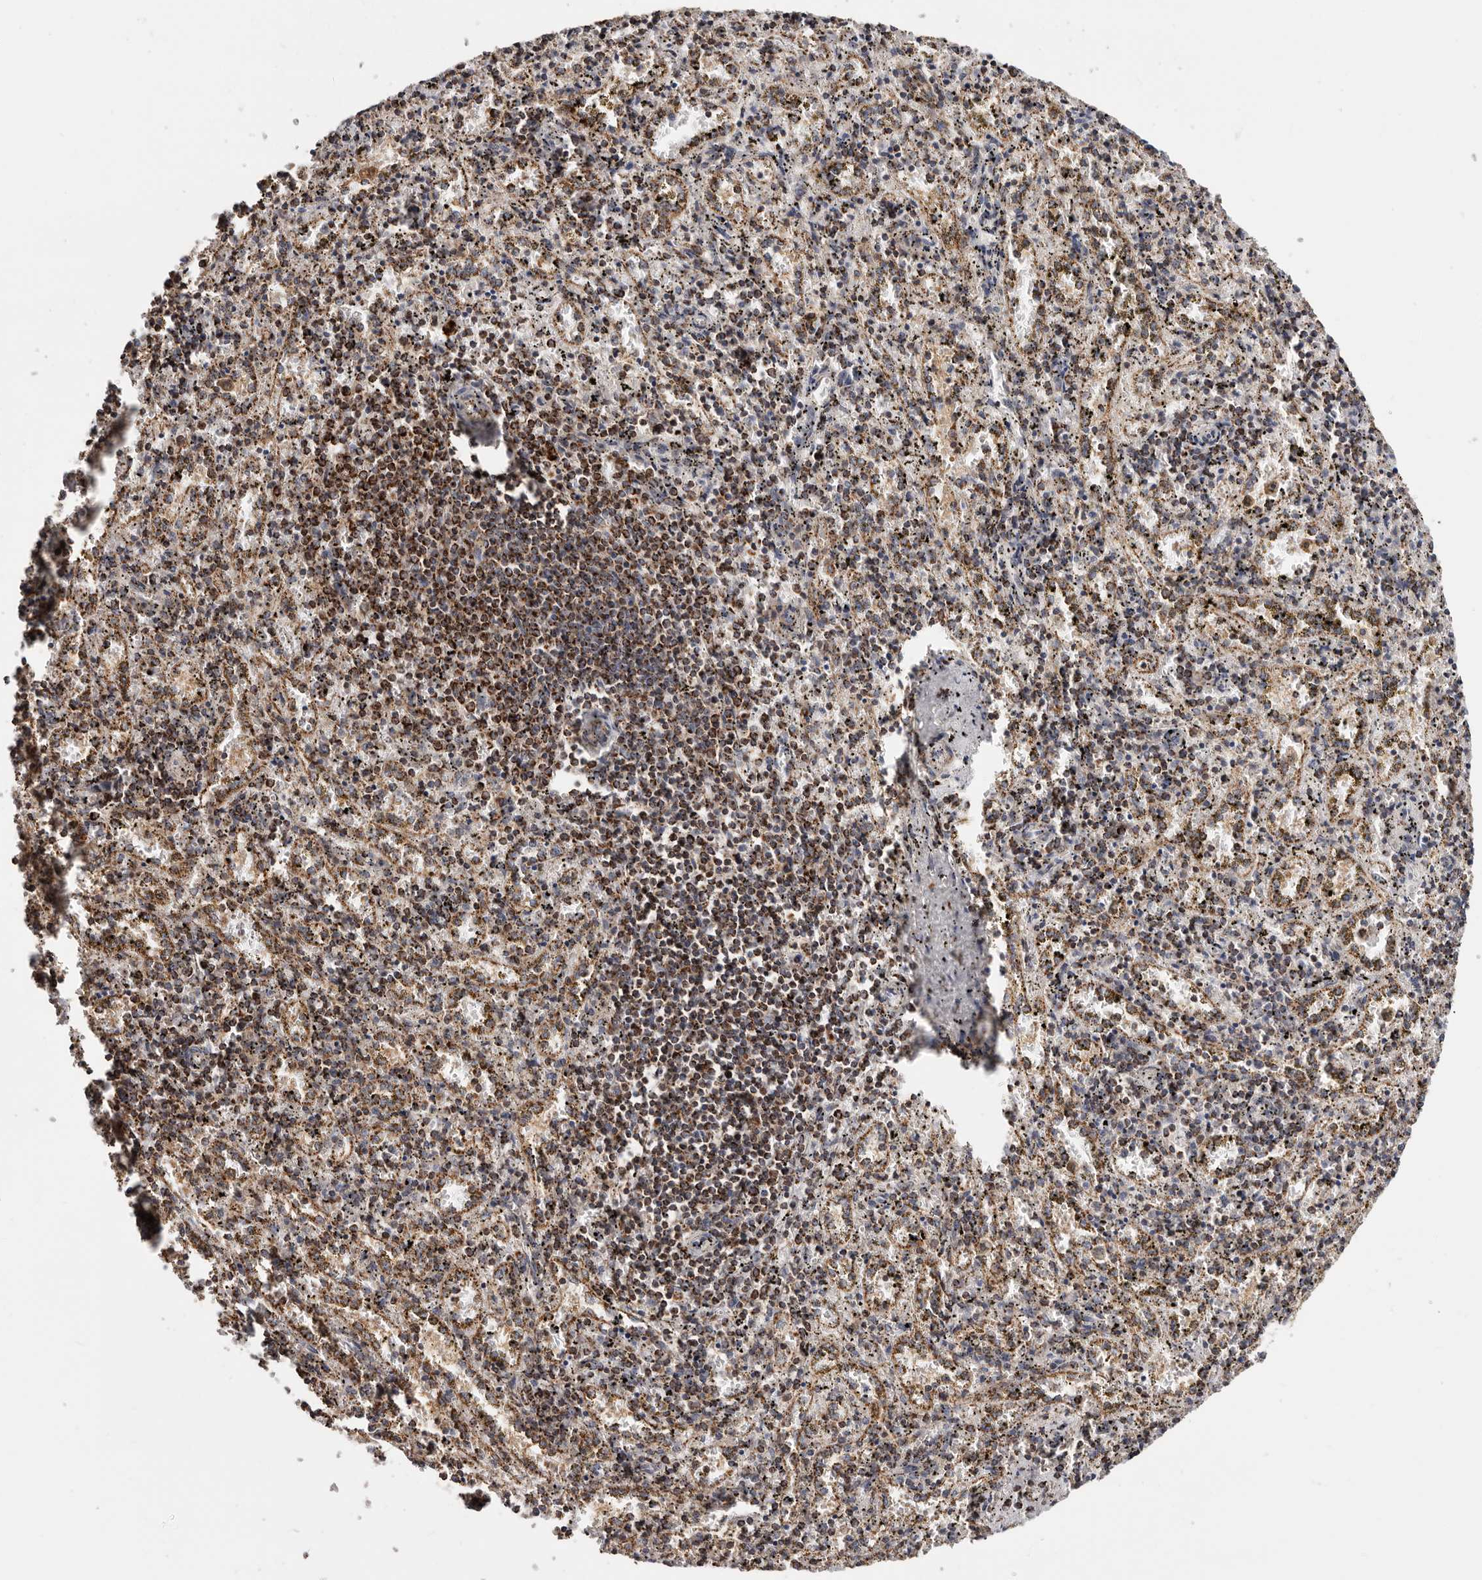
{"staining": {"intensity": "strong", "quantity": ">75%", "location": "cytoplasmic/membranous"}, "tissue": "spleen", "cell_type": "Cells in red pulp", "image_type": "normal", "snomed": [{"axis": "morphology", "description": "Normal tissue, NOS"}, {"axis": "topography", "description": "Spleen"}], "caption": "Immunohistochemistry (IHC) photomicrograph of unremarkable spleen stained for a protein (brown), which reveals high levels of strong cytoplasmic/membranous positivity in about >75% of cells in red pulp.", "gene": "PRKACB", "patient": {"sex": "male", "age": 11}}